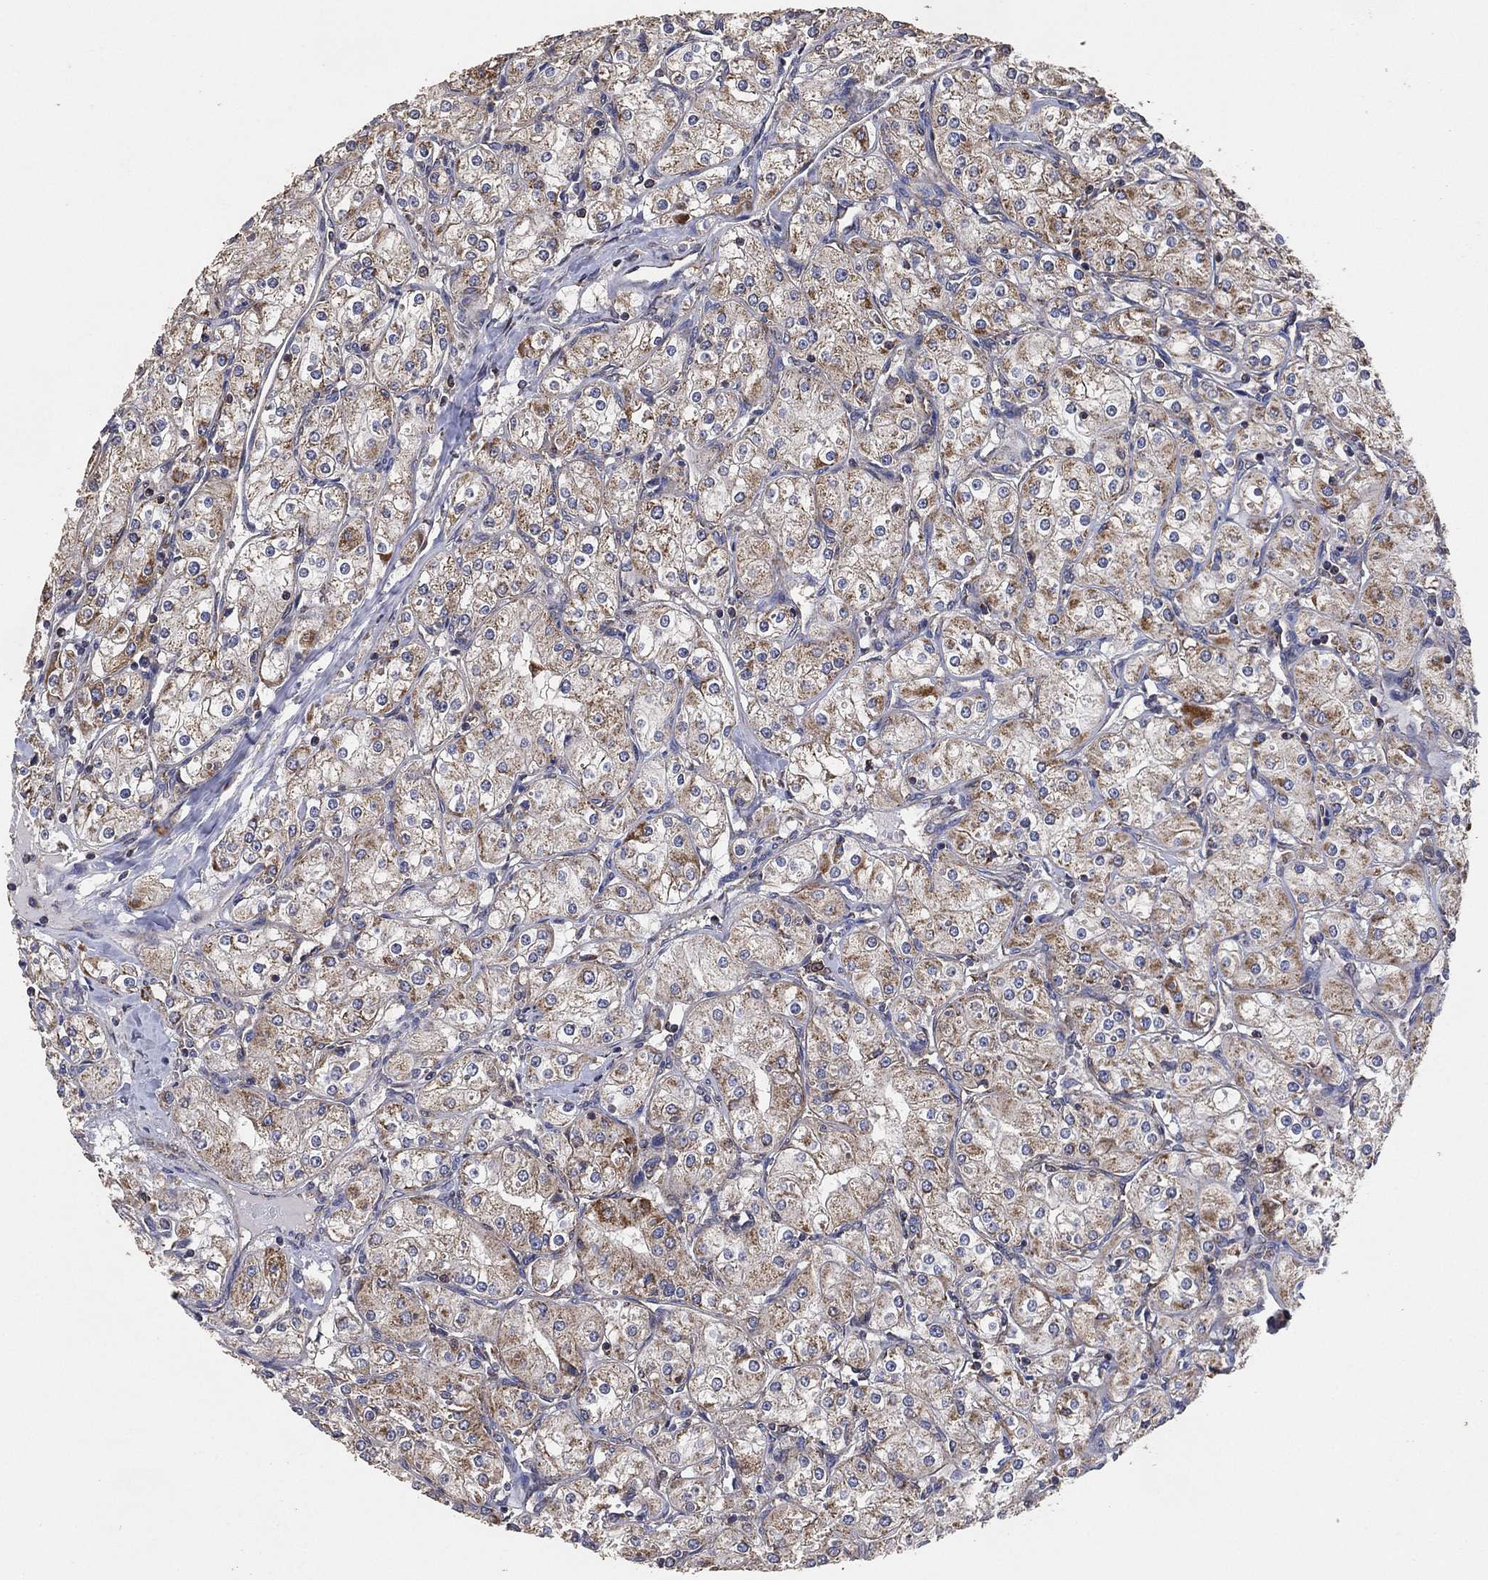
{"staining": {"intensity": "weak", "quantity": "25%-75%", "location": "cytoplasmic/membranous"}, "tissue": "renal cancer", "cell_type": "Tumor cells", "image_type": "cancer", "snomed": [{"axis": "morphology", "description": "Adenocarcinoma, NOS"}, {"axis": "topography", "description": "Kidney"}], "caption": "Protein analysis of renal cancer (adenocarcinoma) tissue demonstrates weak cytoplasmic/membranous staining in approximately 25%-75% of tumor cells.", "gene": "LIMD1", "patient": {"sex": "male", "age": 77}}